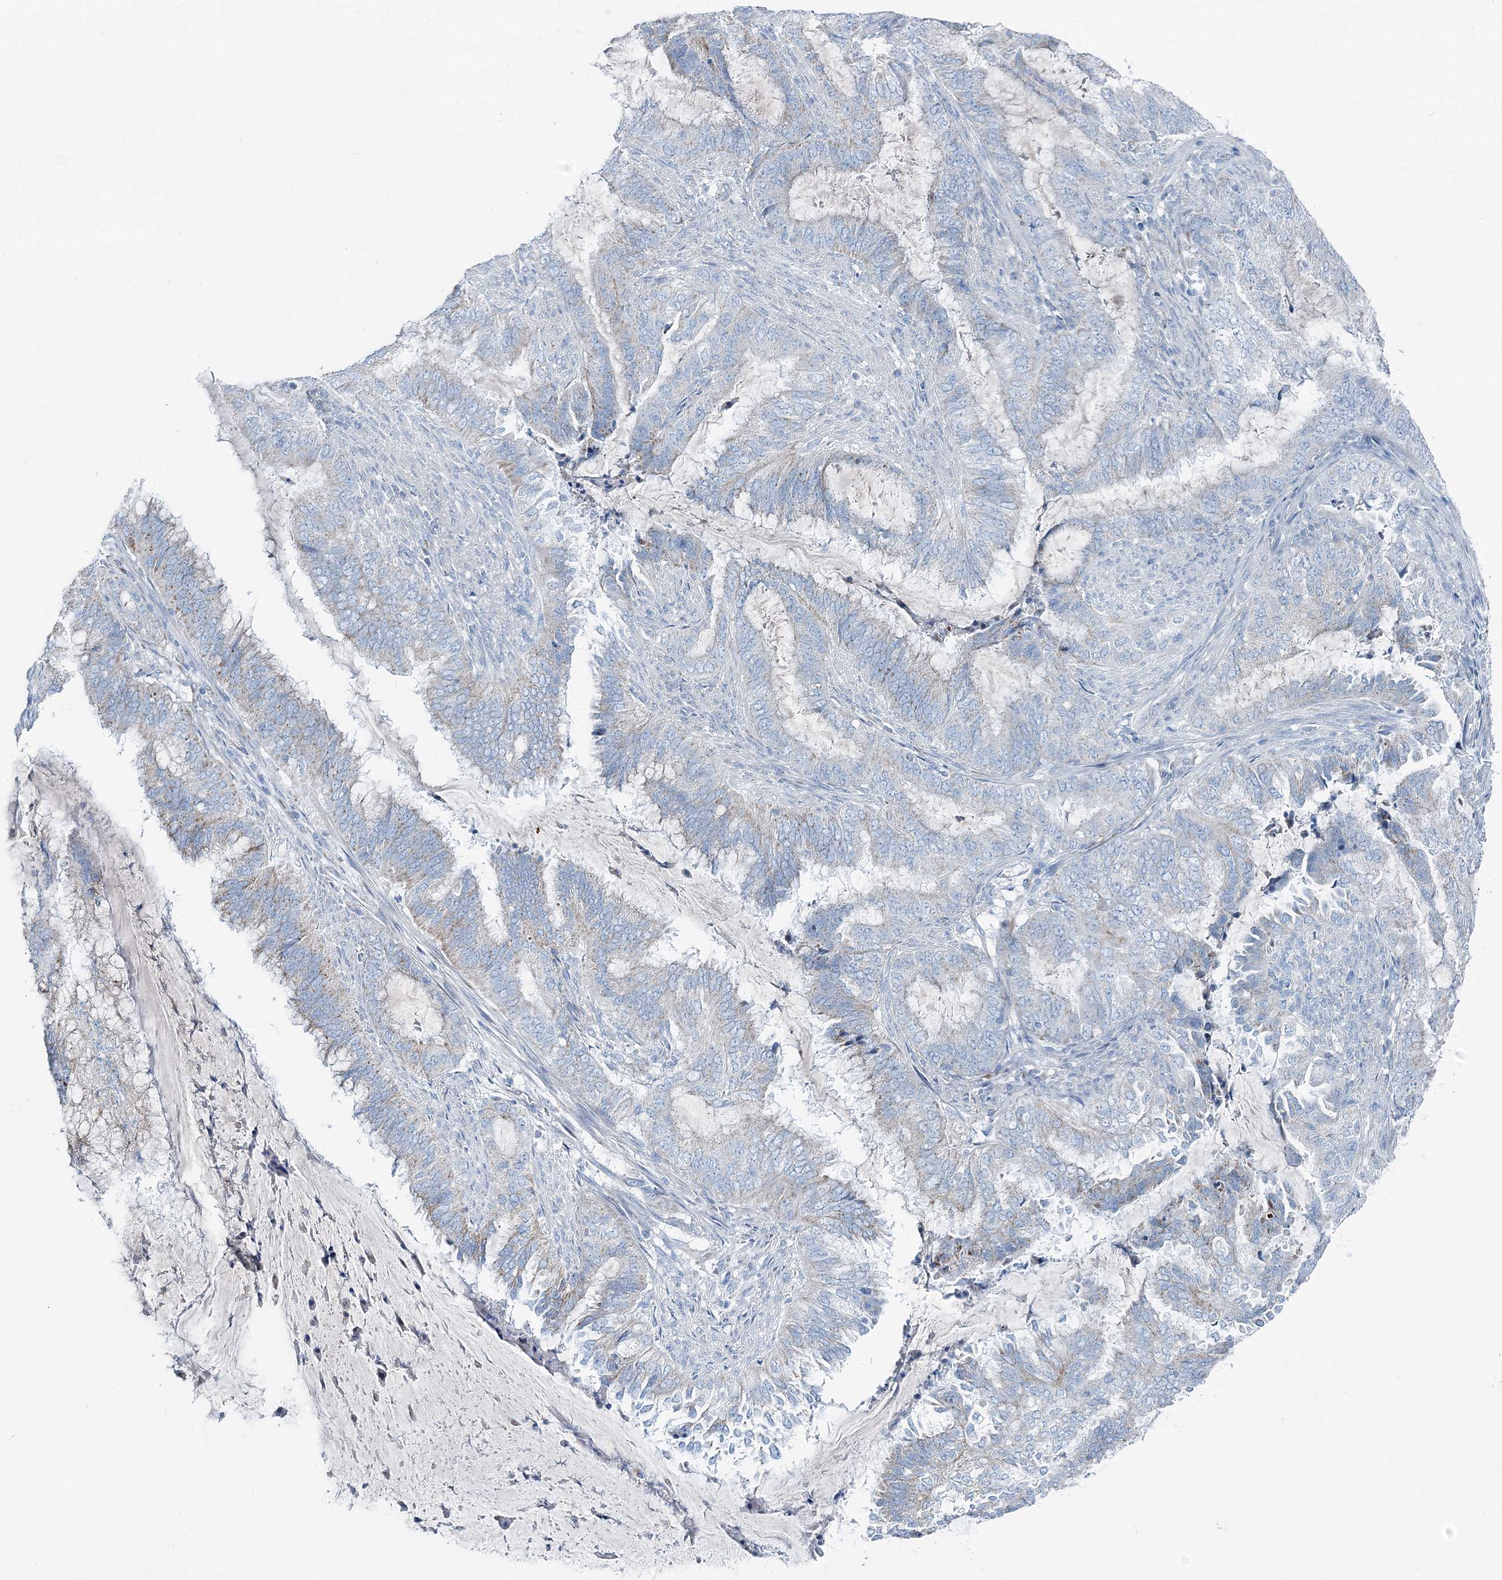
{"staining": {"intensity": "weak", "quantity": "<25%", "location": "cytoplasmic/membranous"}, "tissue": "endometrial cancer", "cell_type": "Tumor cells", "image_type": "cancer", "snomed": [{"axis": "morphology", "description": "Adenocarcinoma, NOS"}, {"axis": "topography", "description": "Endometrium"}], "caption": "A micrograph of adenocarcinoma (endometrial) stained for a protein exhibits no brown staining in tumor cells.", "gene": "GABARAPL2", "patient": {"sex": "female", "age": 51}}